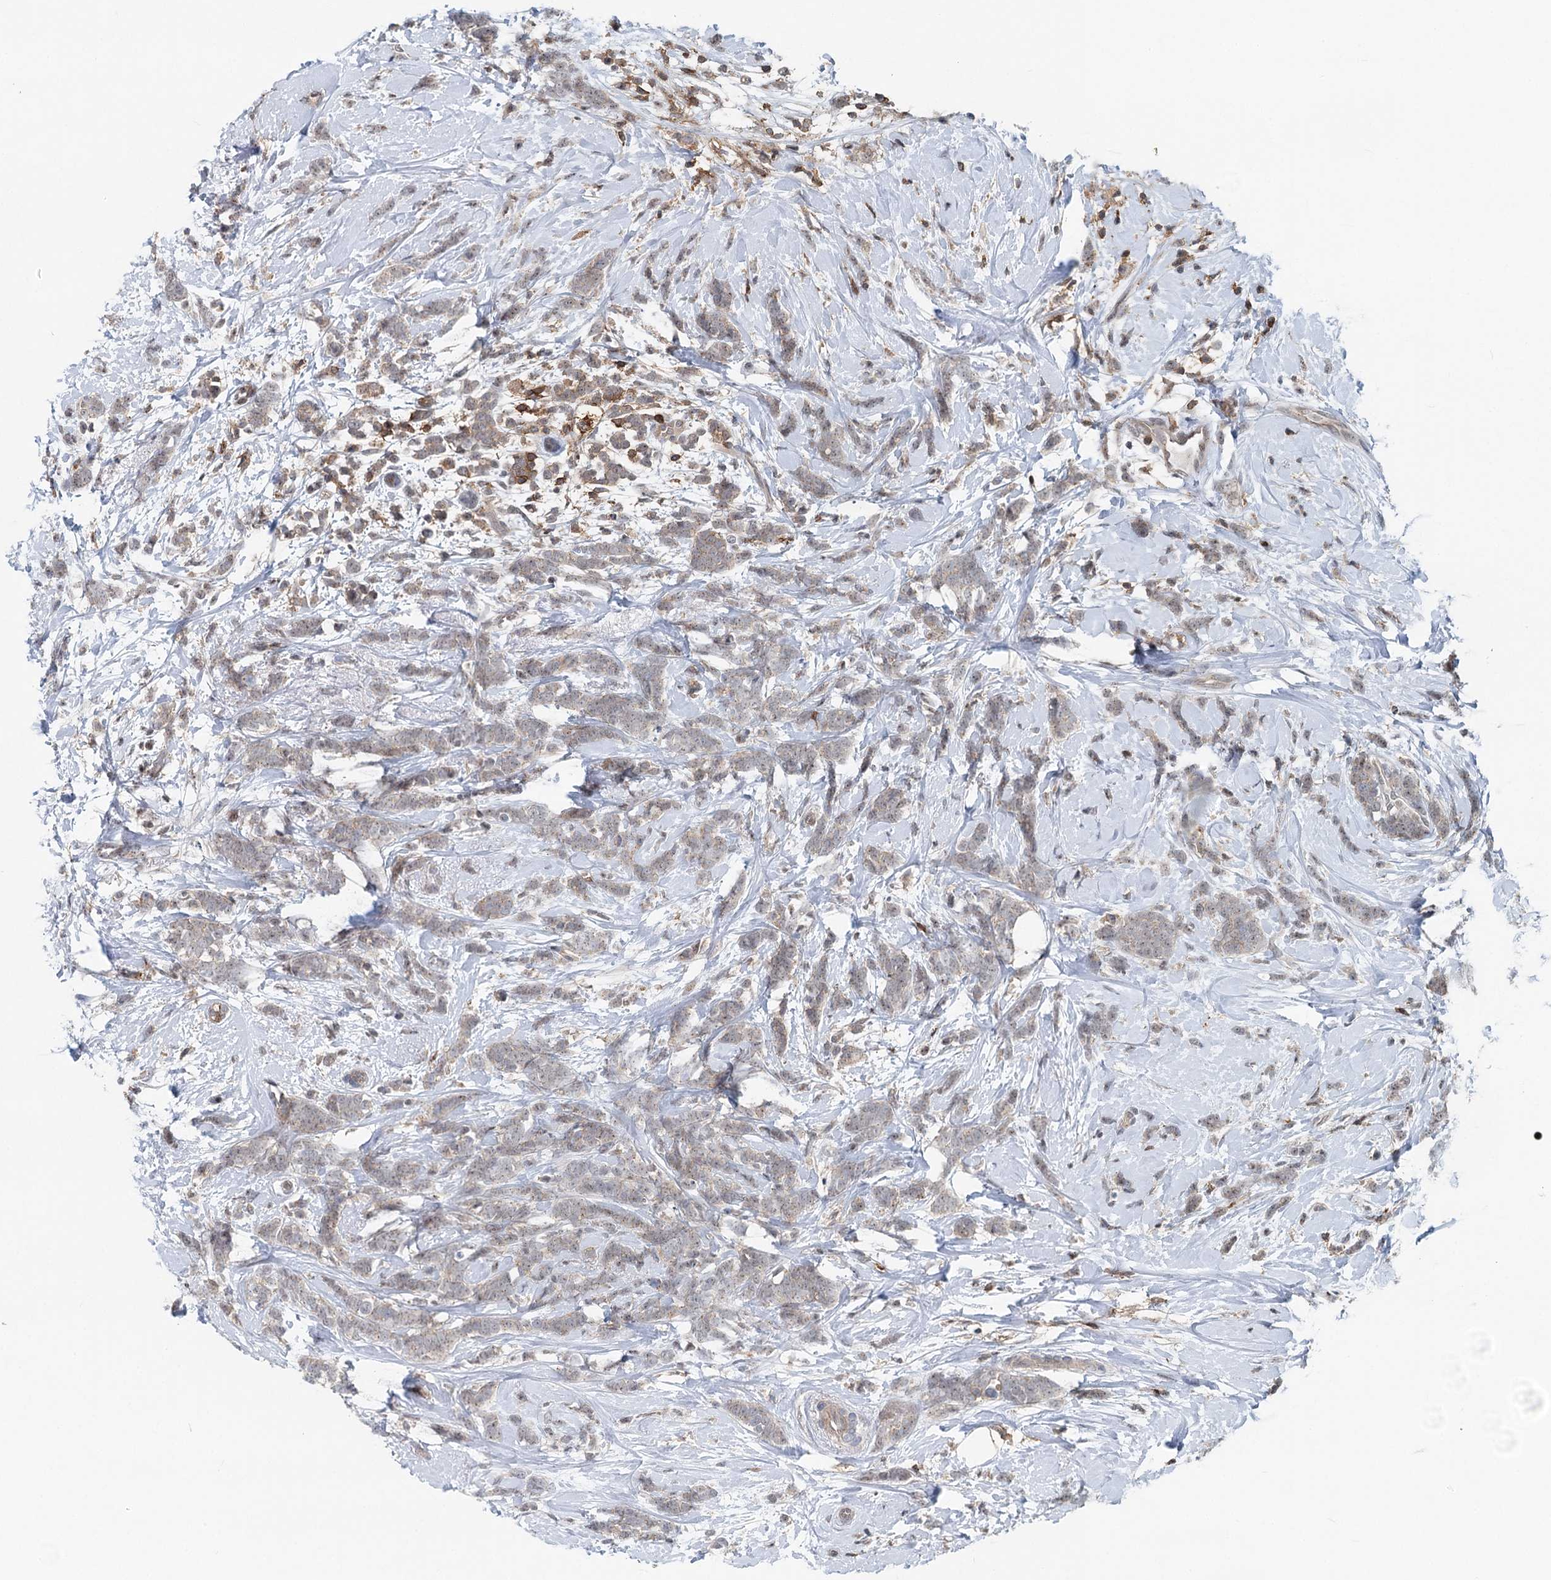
{"staining": {"intensity": "weak", "quantity": "<25%", "location": "cytoplasmic/membranous"}, "tissue": "breast cancer", "cell_type": "Tumor cells", "image_type": "cancer", "snomed": [{"axis": "morphology", "description": "Lobular carcinoma"}, {"axis": "topography", "description": "Breast"}], "caption": "Human breast cancer (lobular carcinoma) stained for a protein using immunohistochemistry (IHC) demonstrates no staining in tumor cells.", "gene": "CDC42SE2", "patient": {"sex": "female", "age": 58}}